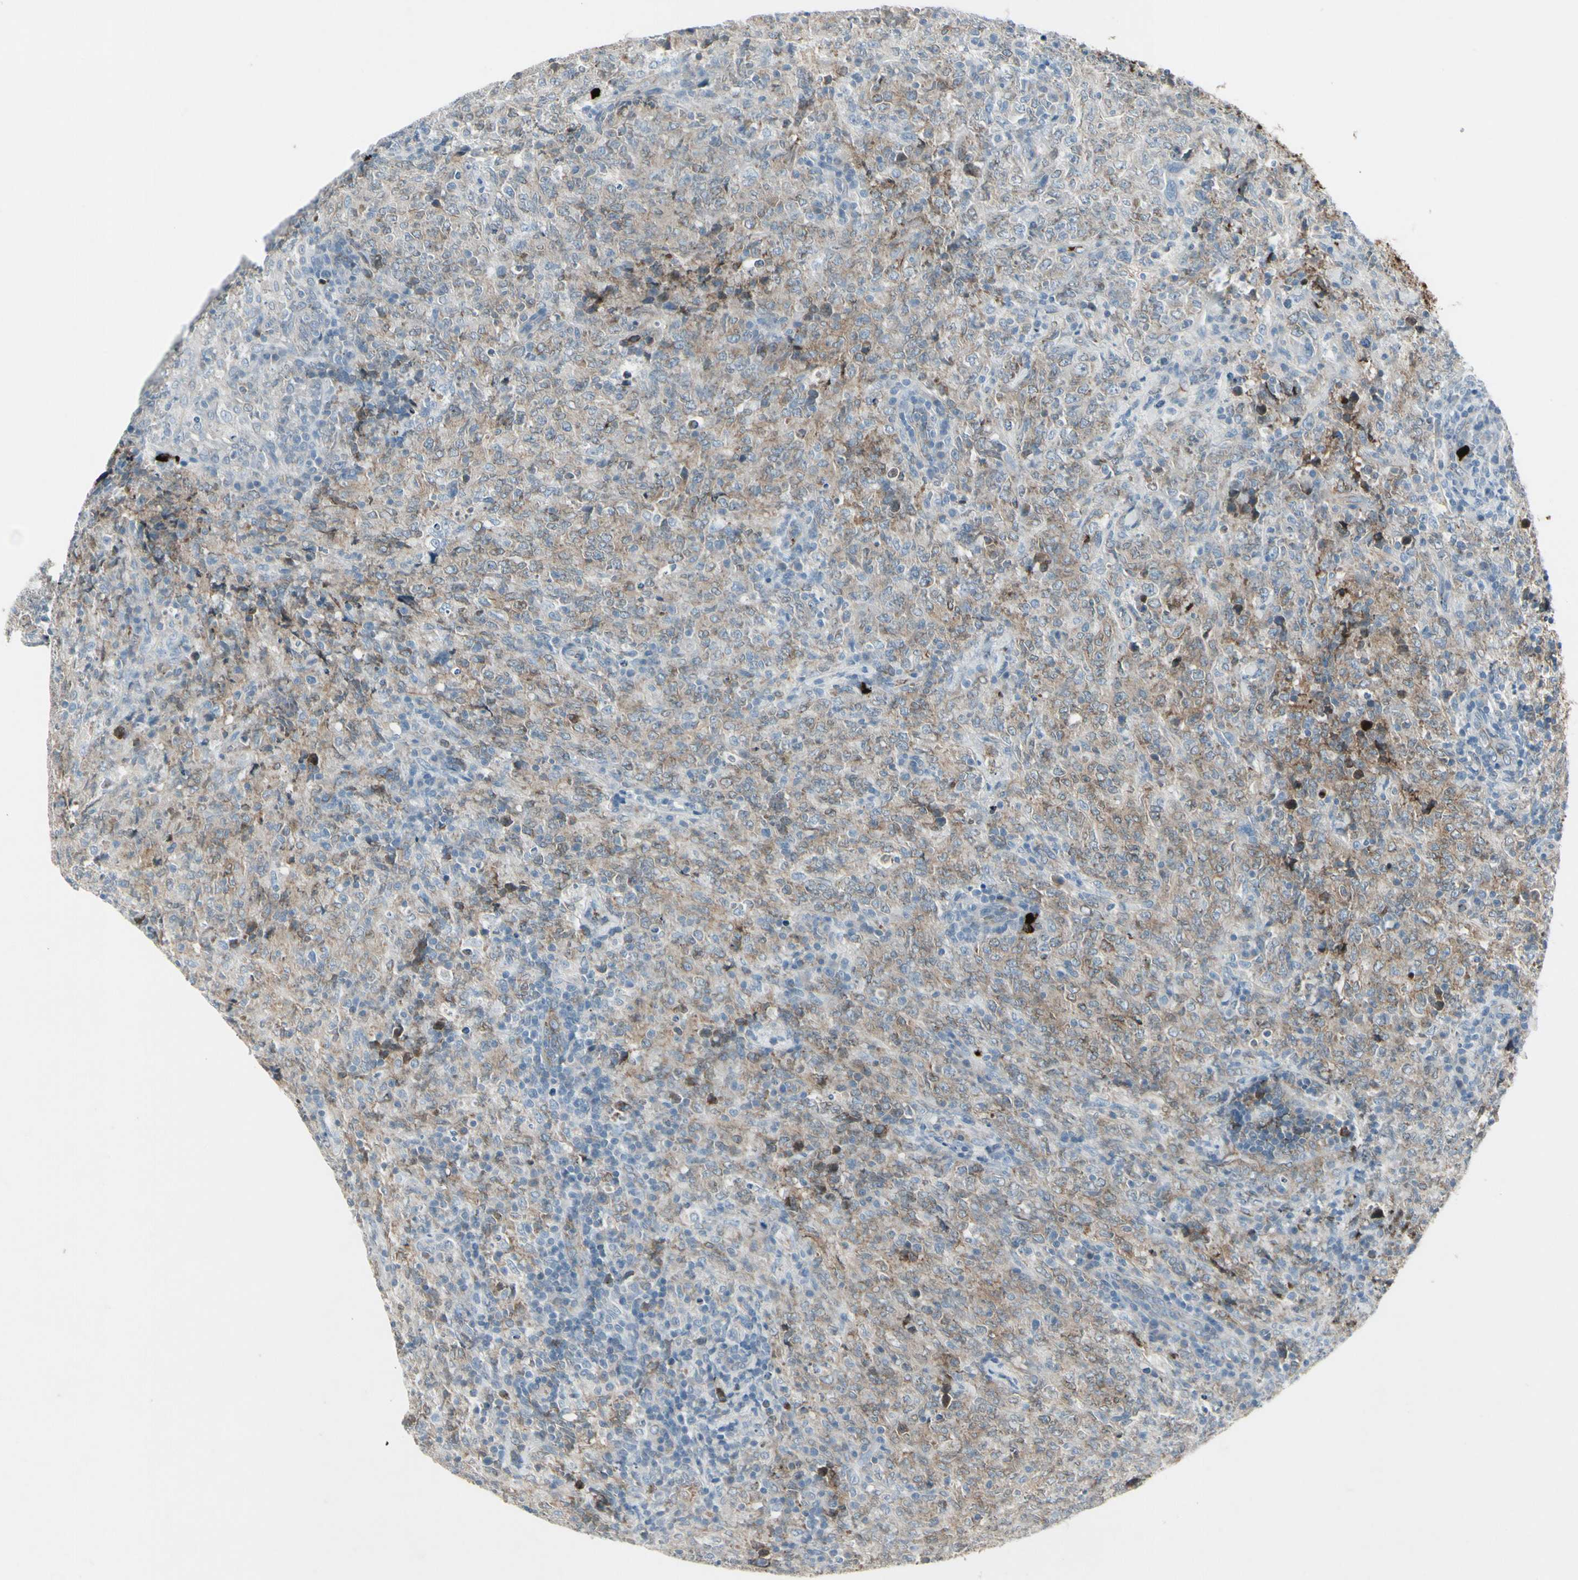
{"staining": {"intensity": "weak", "quantity": "25%-75%", "location": "cytoplasmic/membranous"}, "tissue": "lymphoma", "cell_type": "Tumor cells", "image_type": "cancer", "snomed": [{"axis": "morphology", "description": "Malignant lymphoma, non-Hodgkin's type, High grade"}, {"axis": "topography", "description": "Tonsil"}], "caption": "Tumor cells display weak cytoplasmic/membranous expression in approximately 25%-75% of cells in lymphoma.", "gene": "IGHM", "patient": {"sex": "female", "age": 36}}